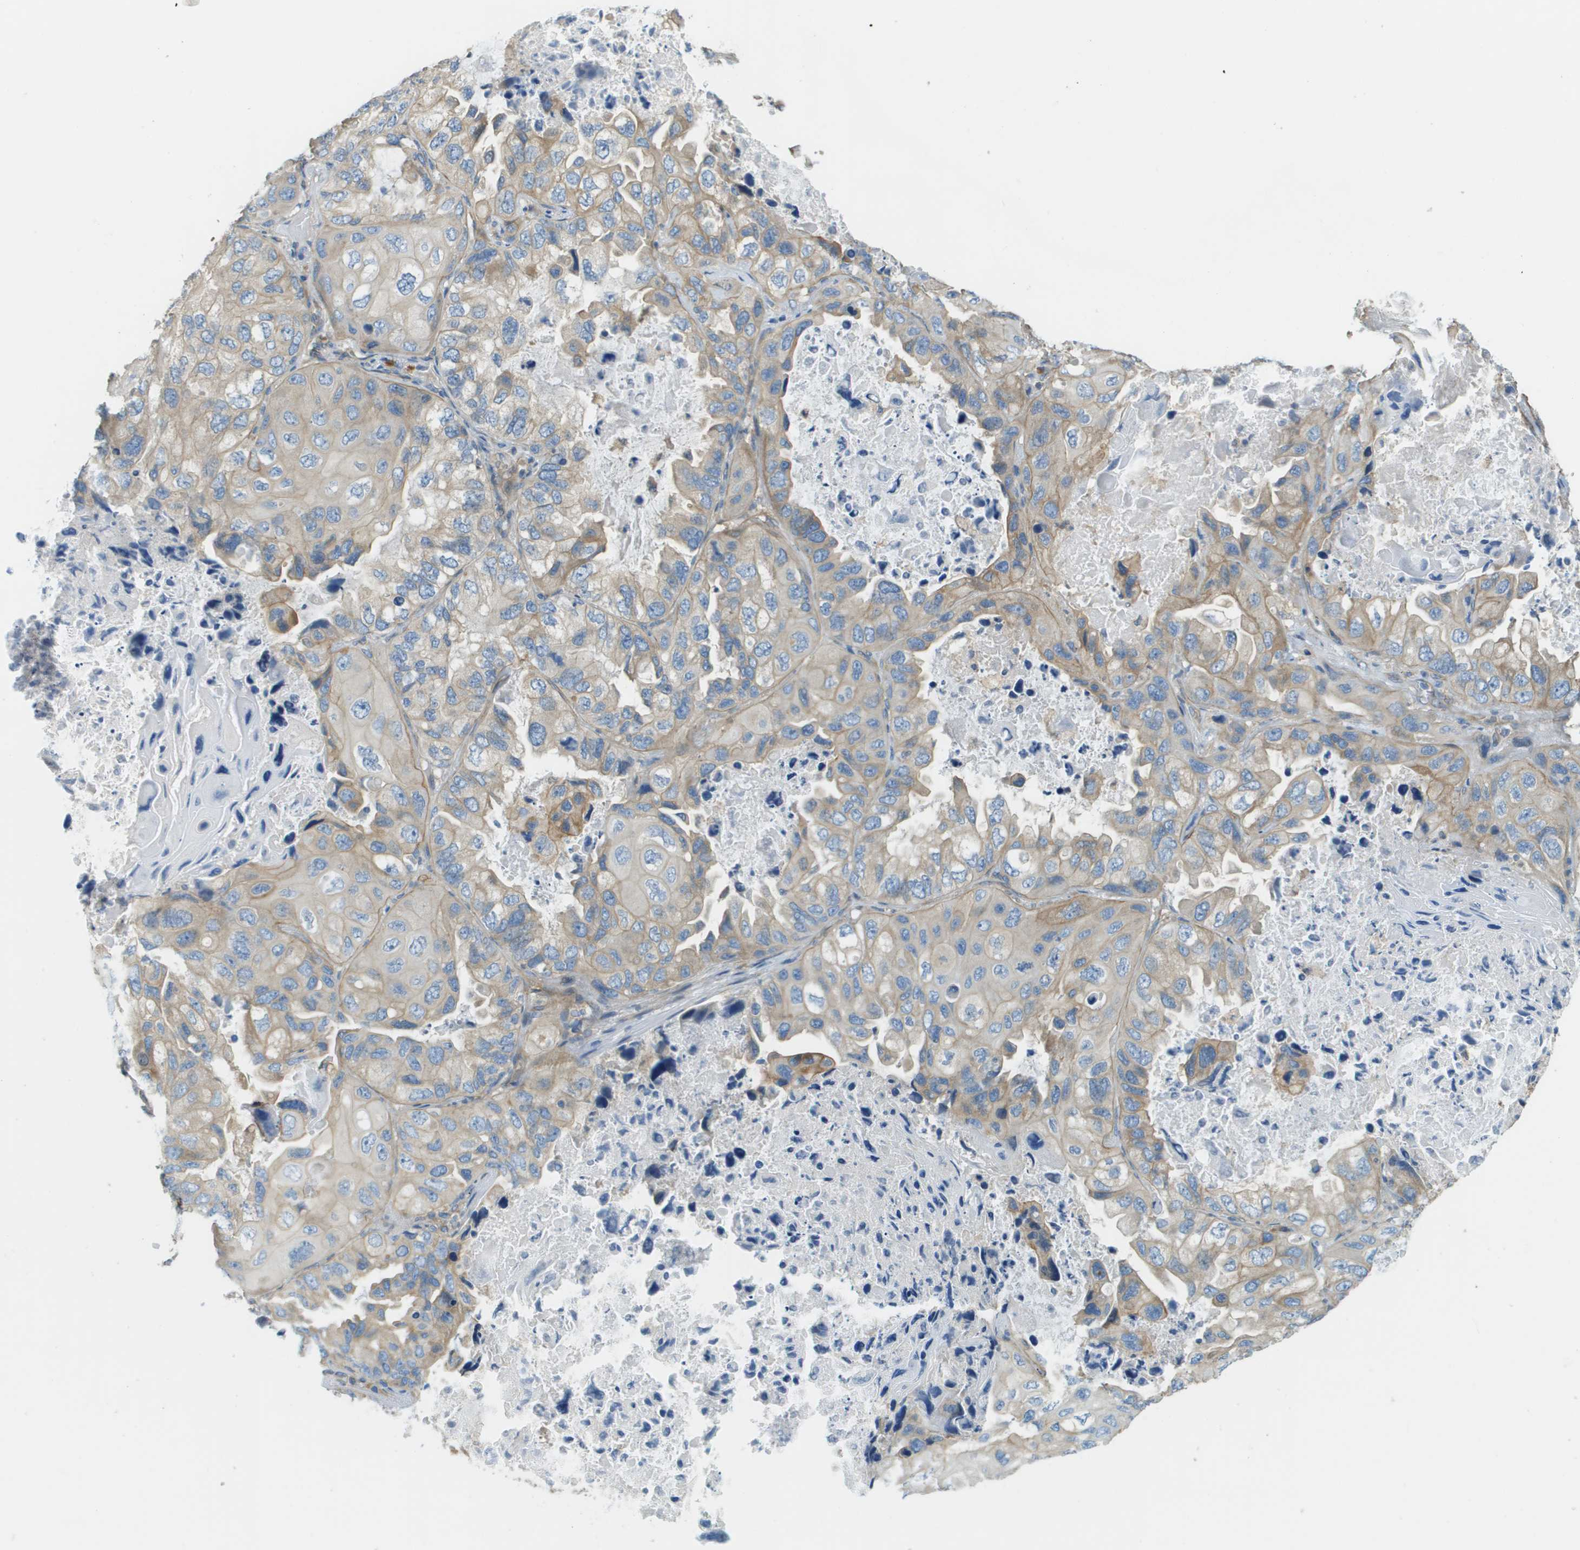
{"staining": {"intensity": "weak", "quantity": "25%-75%", "location": "cytoplasmic/membranous"}, "tissue": "lung cancer", "cell_type": "Tumor cells", "image_type": "cancer", "snomed": [{"axis": "morphology", "description": "Squamous cell carcinoma, NOS"}, {"axis": "topography", "description": "Lung"}], "caption": "This image reveals lung squamous cell carcinoma stained with immunohistochemistry to label a protein in brown. The cytoplasmic/membranous of tumor cells show weak positivity for the protein. Nuclei are counter-stained blue.", "gene": "DNAJB11", "patient": {"sex": "female", "age": 73}}